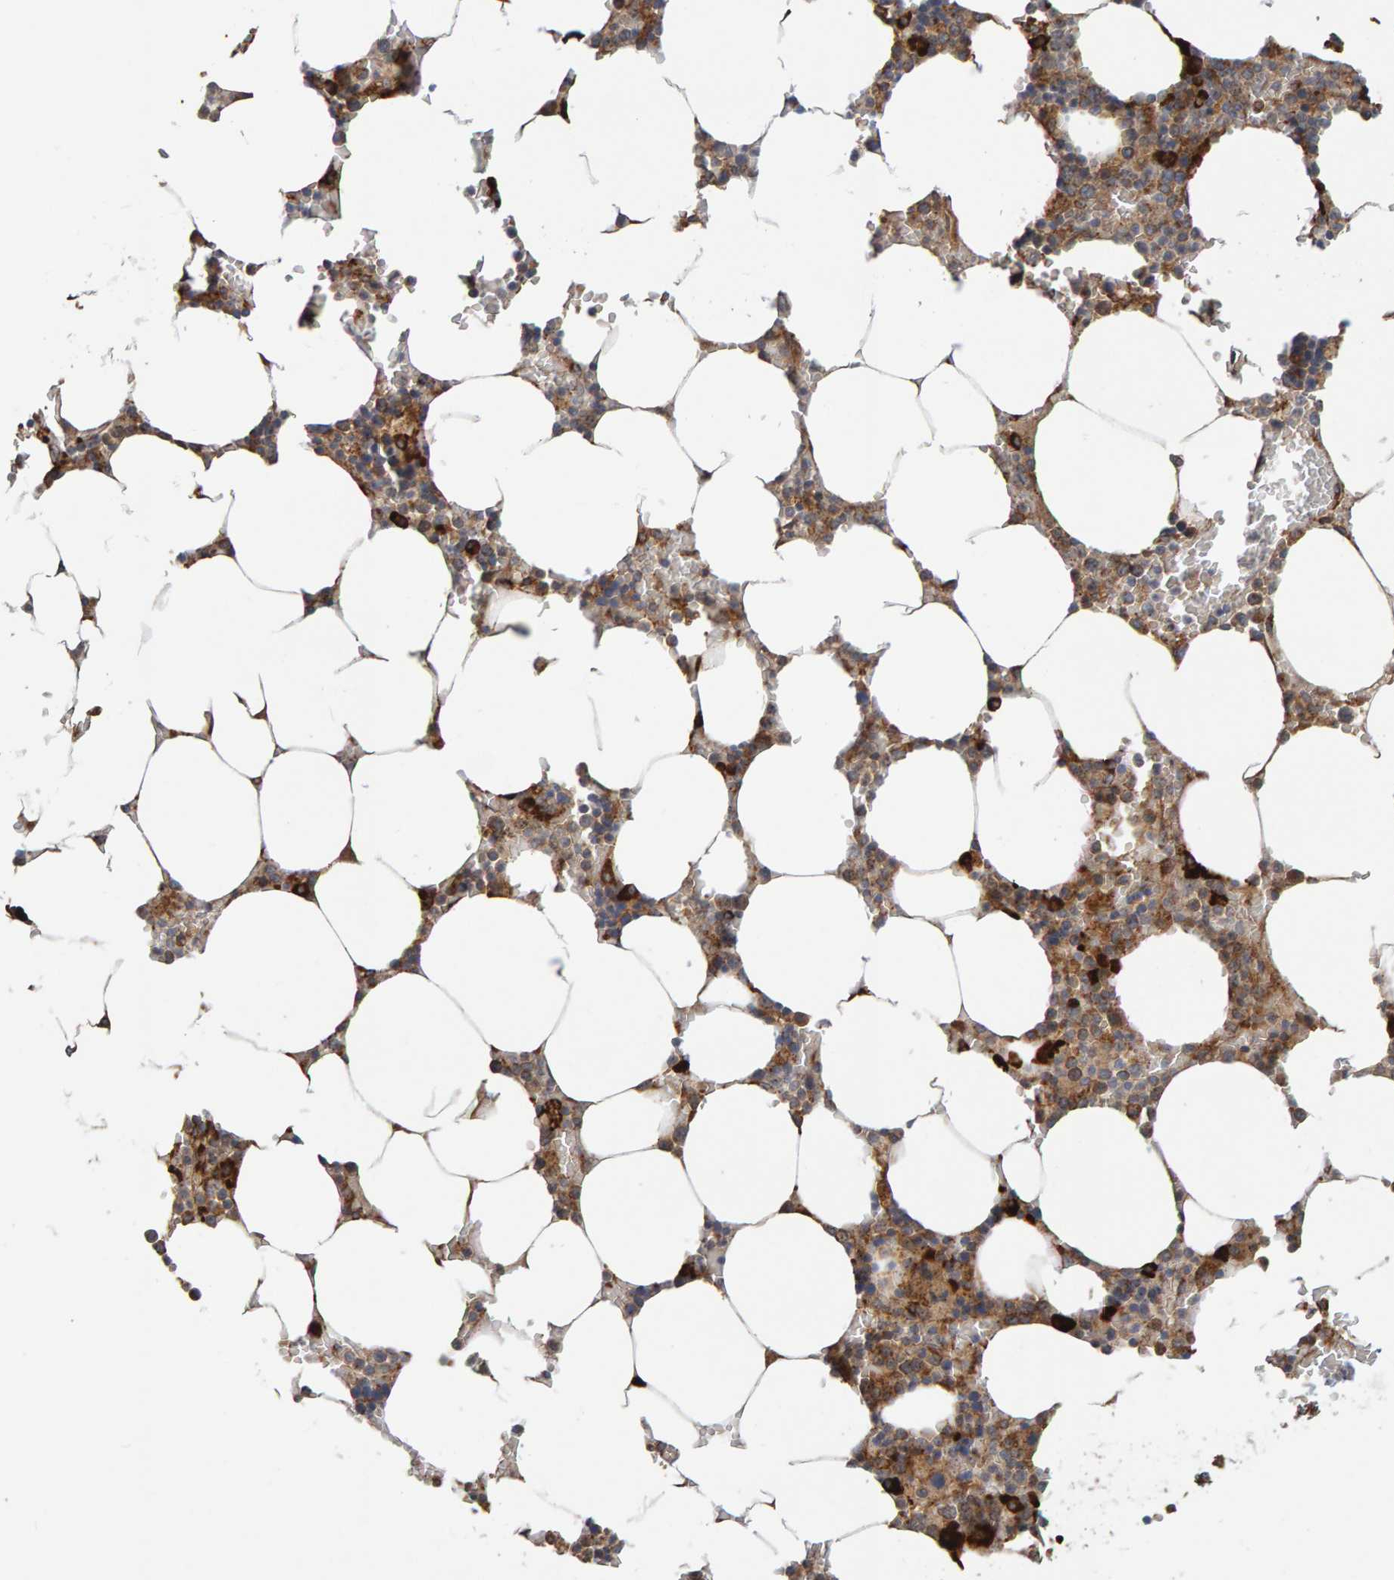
{"staining": {"intensity": "moderate", "quantity": "25%-75%", "location": "cytoplasmic/membranous"}, "tissue": "bone marrow", "cell_type": "Hematopoietic cells", "image_type": "normal", "snomed": [{"axis": "morphology", "description": "Normal tissue, NOS"}, {"axis": "topography", "description": "Bone marrow"}], "caption": "Immunohistochemistry photomicrograph of benign bone marrow stained for a protein (brown), which demonstrates medium levels of moderate cytoplasmic/membranous staining in about 25%-75% of hematopoietic cells.", "gene": "BAIAP2", "patient": {"sex": "male", "age": 70}}